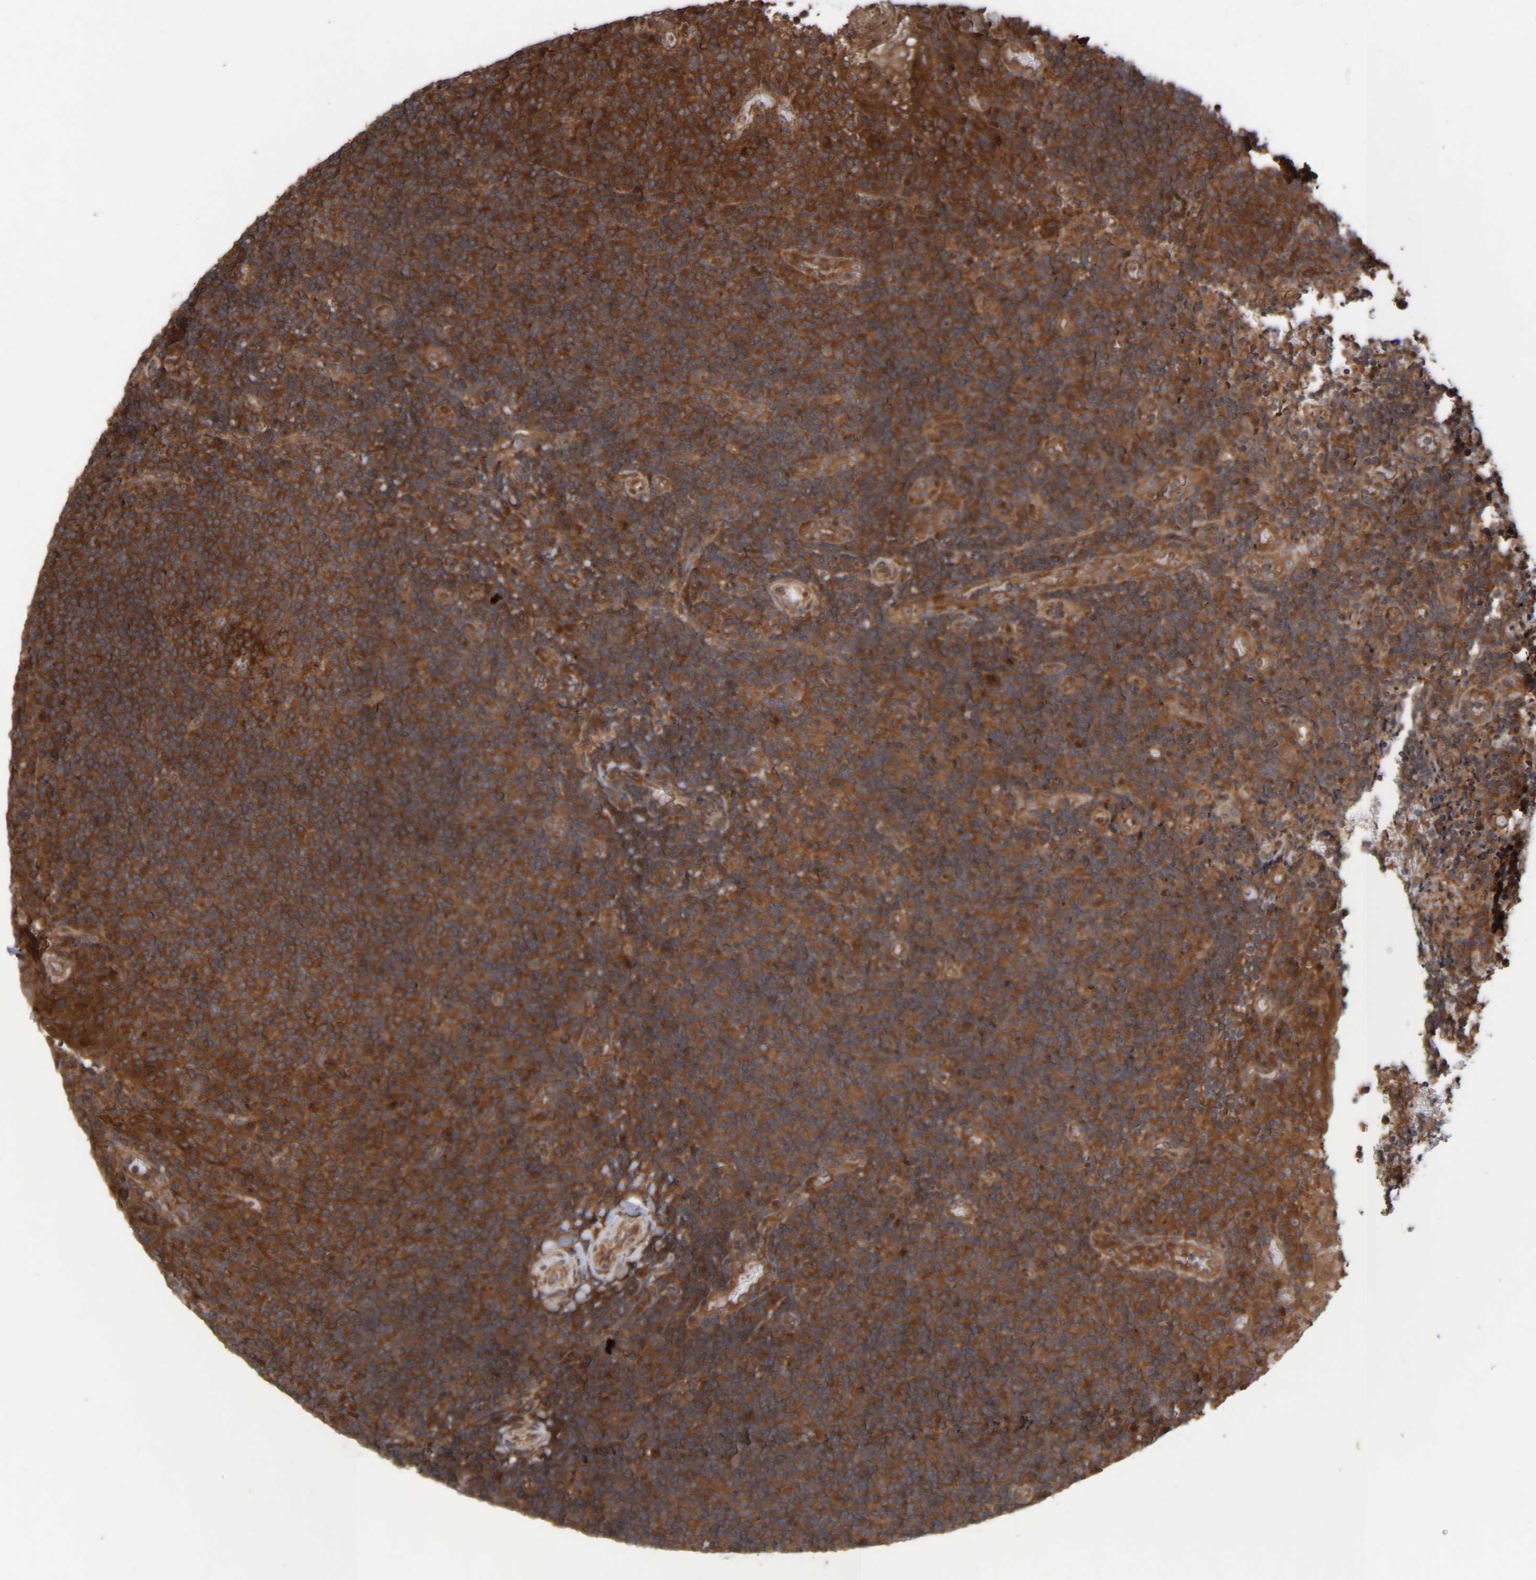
{"staining": {"intensity": "strong", "quantity": ">75%", "location": "cytoplasmic/membranous"}, "tissue": "lymphoma", "cell_type": "Tumor cells", "image_type": "cancer", "snomed": [{"axis": "morphology", "description": "Malignant lymphoma, non-Hodgkin's type, High grade"}, {"axis": "topography", "description": "Tonsil"}], "caption": "Tumor cells exhibit high levels of strong cytoplasmic/membranous expression in approximately >75% of cells in high-grade malignant lymphoma, non-Hodgkin's type. (DAB IHC with brightfield microscopy, high magnification).", "gene": "CCDC57", "patient": {"sex": "female", "age": 36}}